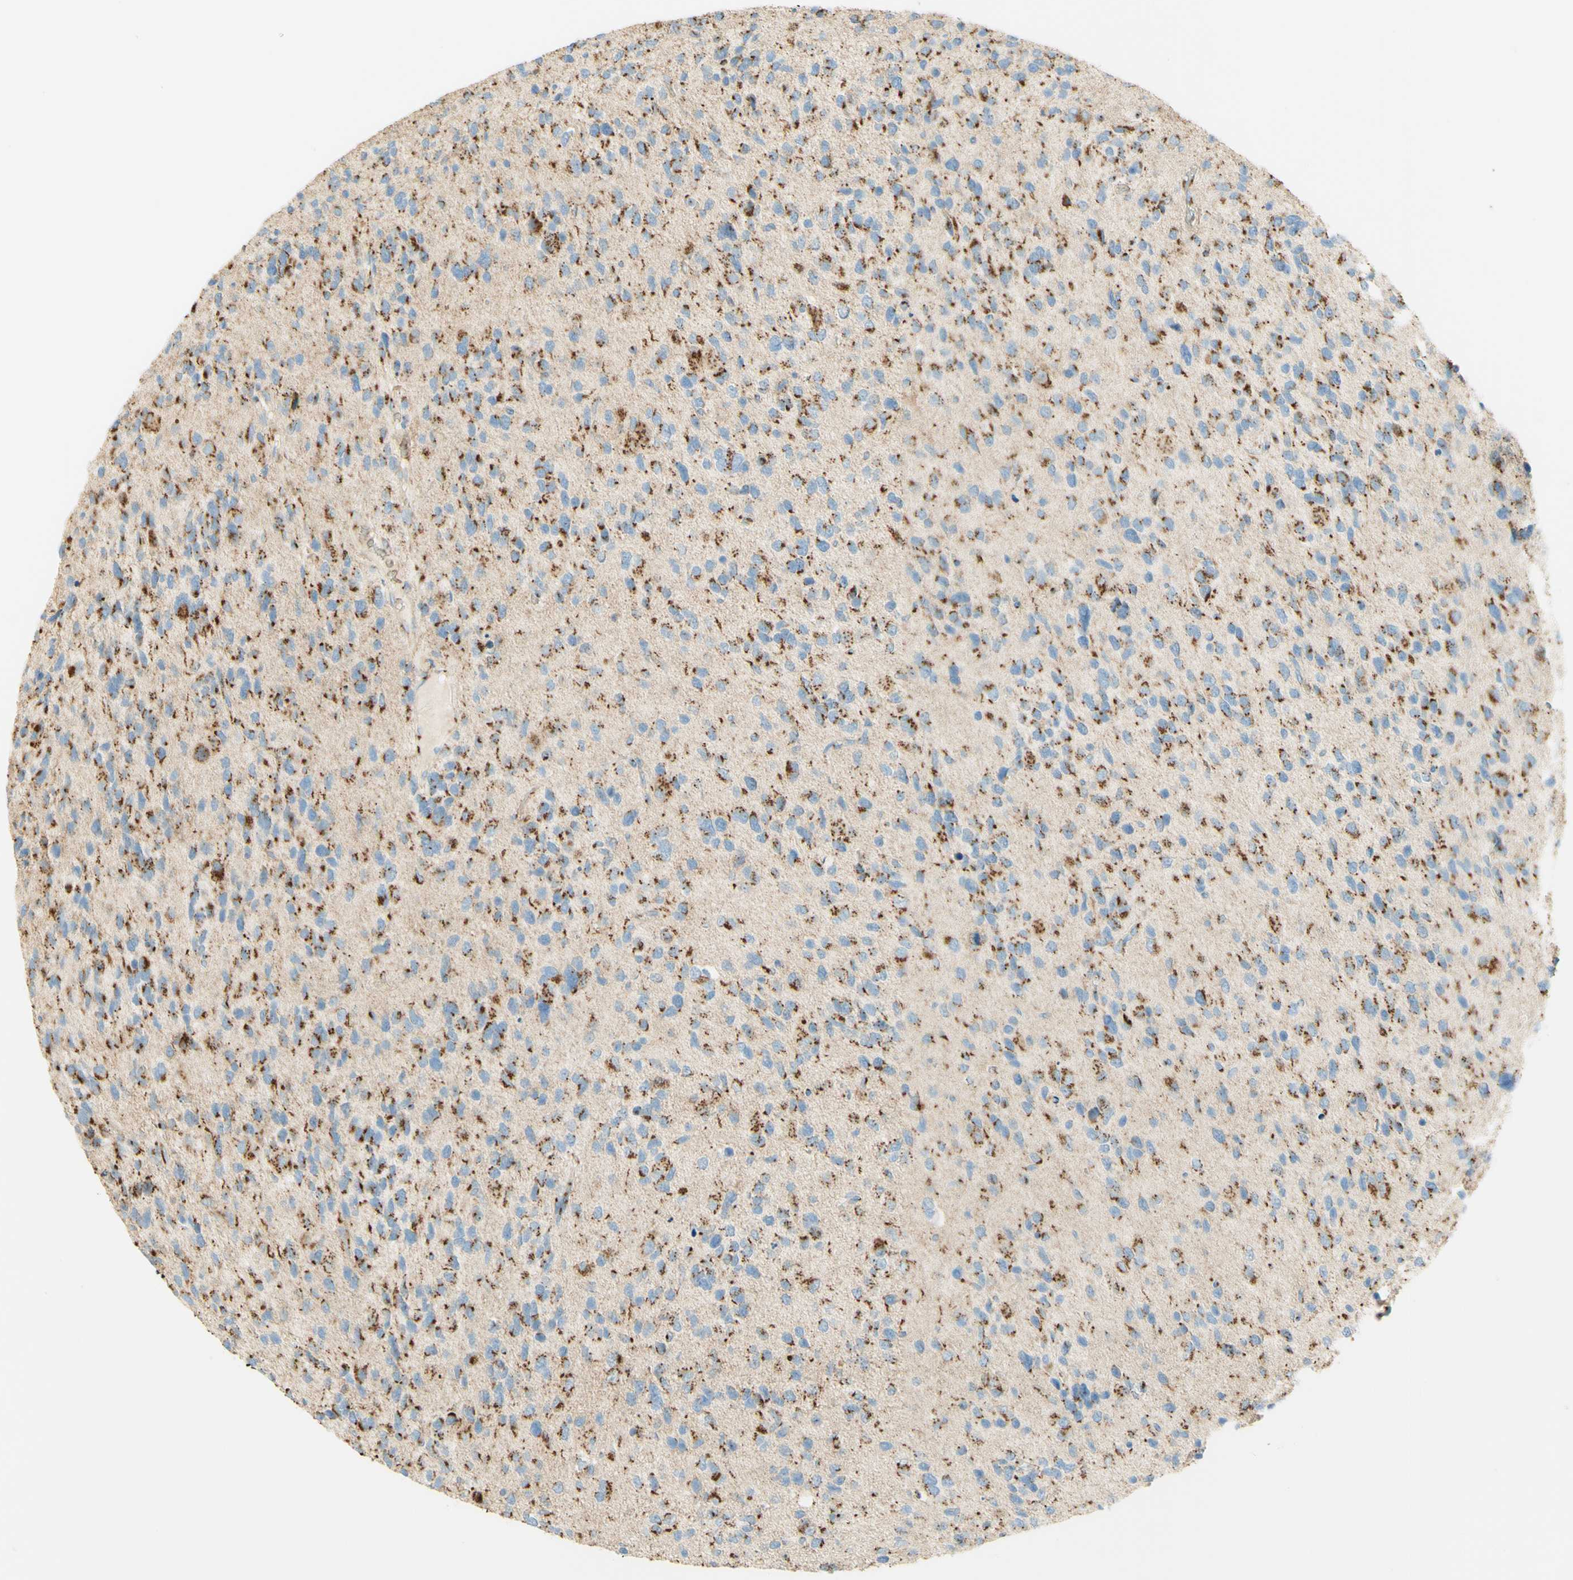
{"staining": {"intensity": "strong", "quantity": "25%-75%", "location": "cytoplasmic/membranous"}, "tissue": "glioma", "cell_type": "Tumor cells", "image_type": "cancer", "snomed": [{"axis": "morphology", "description": "Glioma, malignant, High grade"}, {"axis": "topography", "description": "Brain"}], "caption": "Malignant glioma (high-grade) stained with a brown dye demonstrates strong cytoplasmic/membranous positive expression in approximately 25%-75% of tumor cells.", "gene": "GOLGB1", "patient": {"sex": "female", "age": 58}}